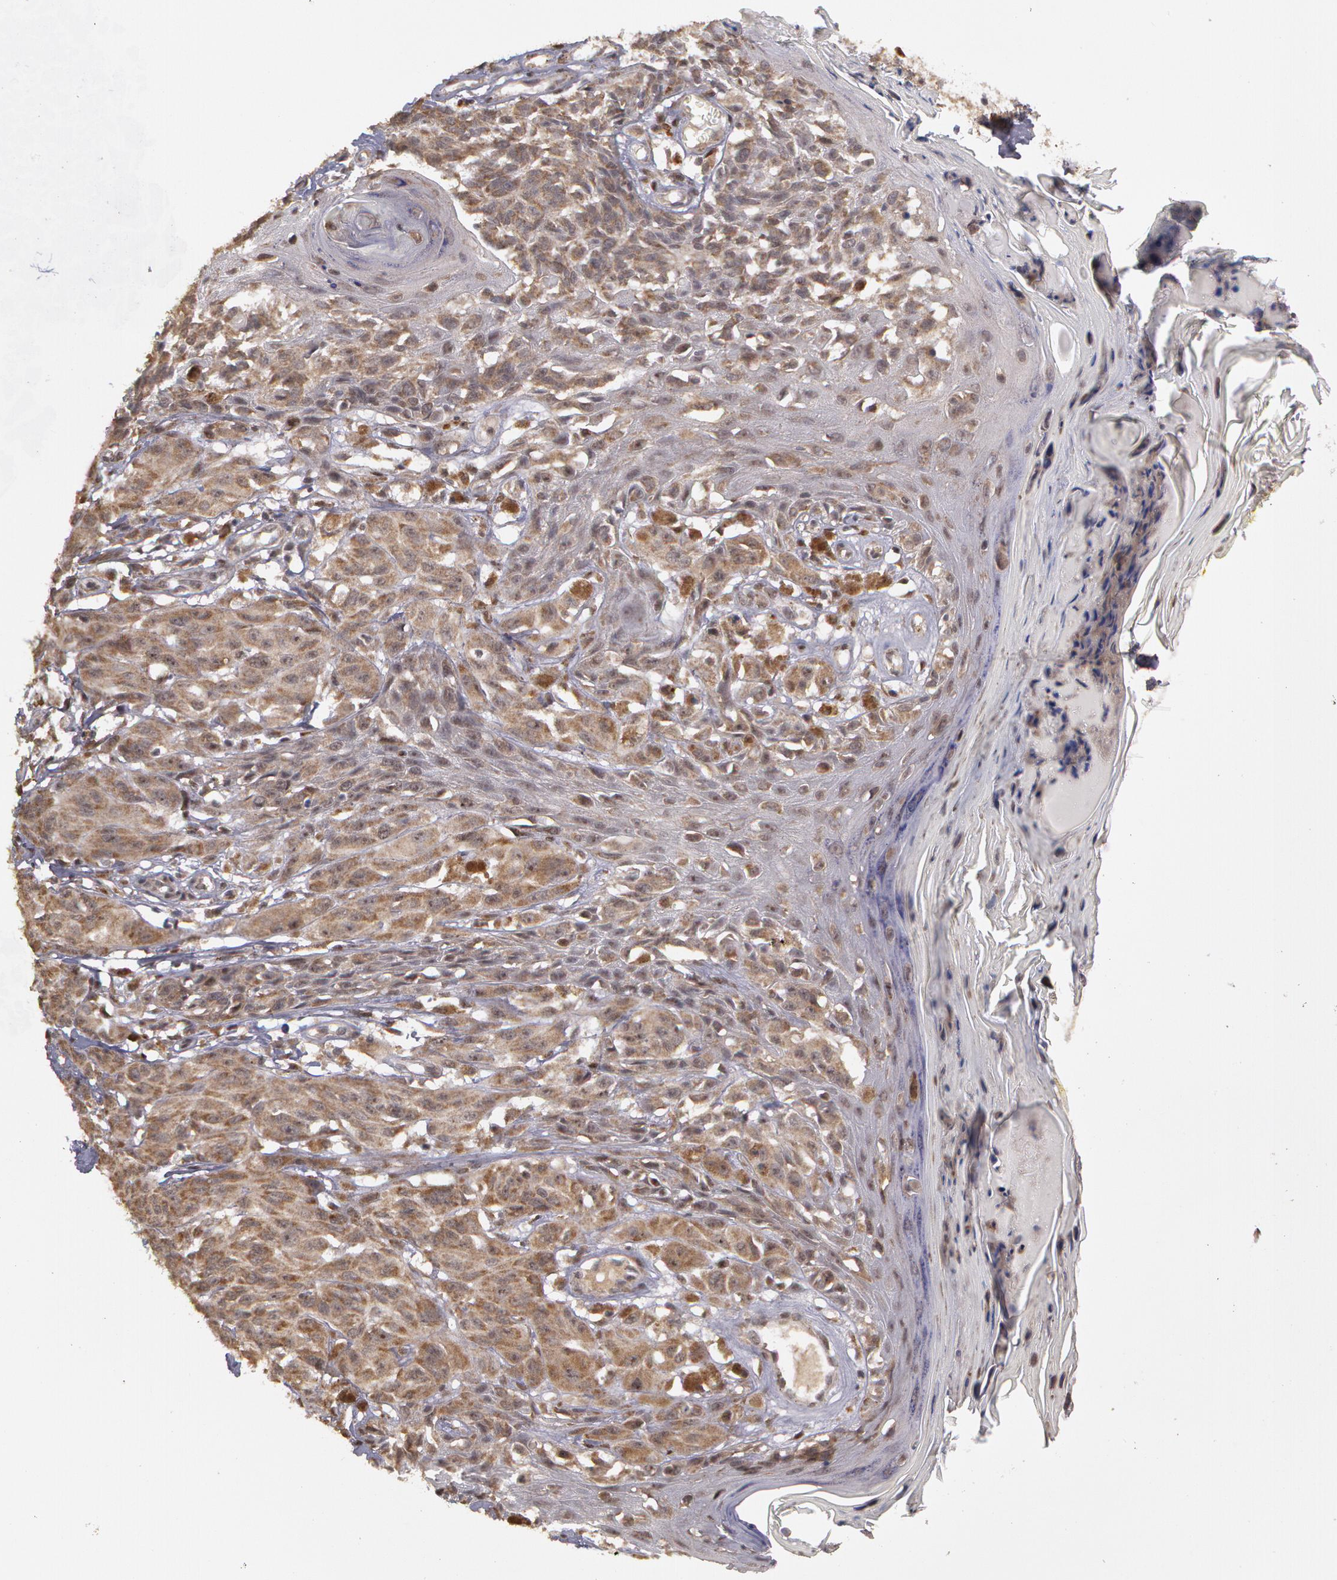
{"staining": {"intensity": "moderate", "quantity": ">75%", "location": "cytoplasmic/membranous"}, "tissue": "melanoma", "cell_type": "Tumor cells", "image_type": "cancer", "snomed": [{"axis": "morphology", "description": "Malignant melanoma, NOS"}, {"axis": "topography", "description": "Skin"}], "caption": "Immunohistochemical staining of human melanoma displays medium levels of moderate cytoplasmic/membranous protein staining in about >75% of tumor cells. (brown staining indicates protein expression, while blue staining denotes nuclei).", "gene": "GLIS1", "patient": {"sex": "female", "age": 77}}